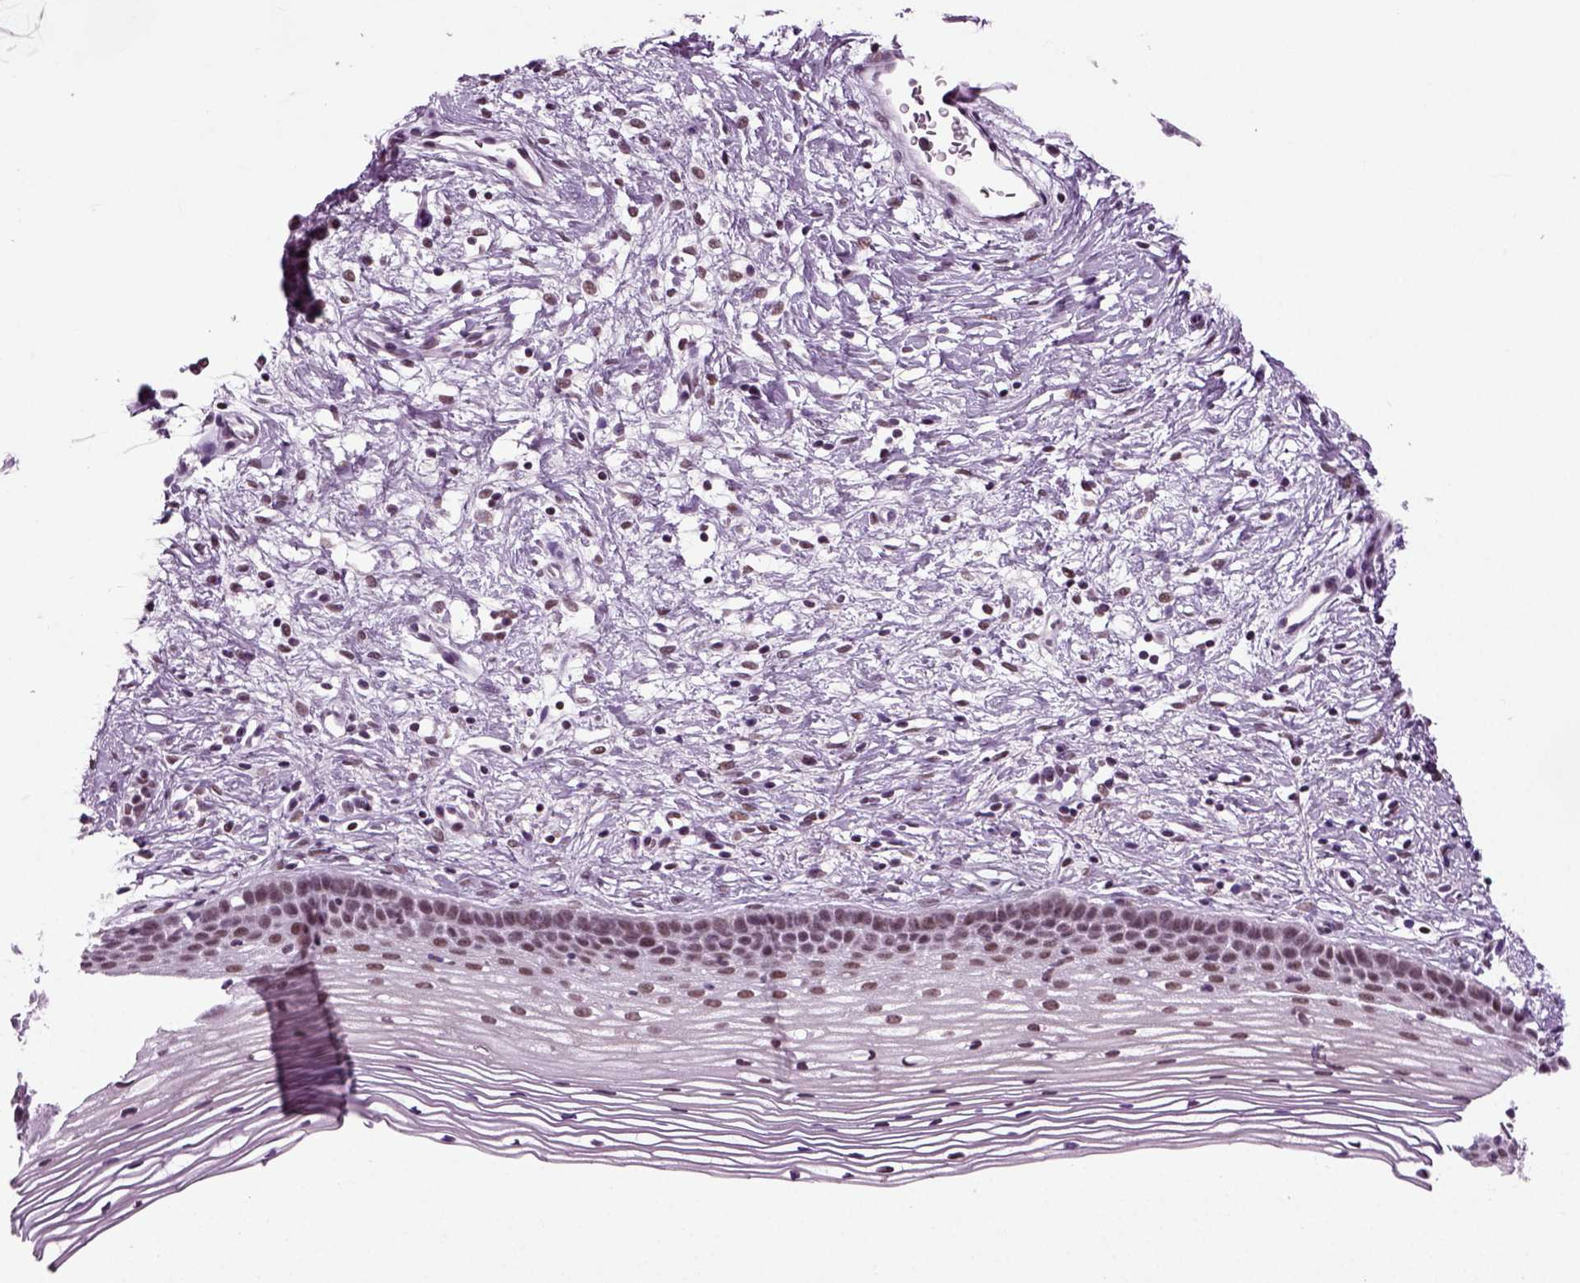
{"staining": {"intensity": "weak", "quantity": ">75%", "location": "nuclear"}, "tissue": "cervix", "cell_type": "Glandular cells", "image_type": "normal", "snomed": [{"axis": "morphology", "description": "Normal tissue, NOS"}, {"axis": "topography", "description": "Cervix"}], "caption": "Immunohistochemistry photomicrograph of unremarkable cervix stained for a protein (brown), which exhibits low levels of weak nuclear staining in approximately >75% of glandular cells.", "gene": "RCOR3", "patient": {"sex": "female", "age": 39}}